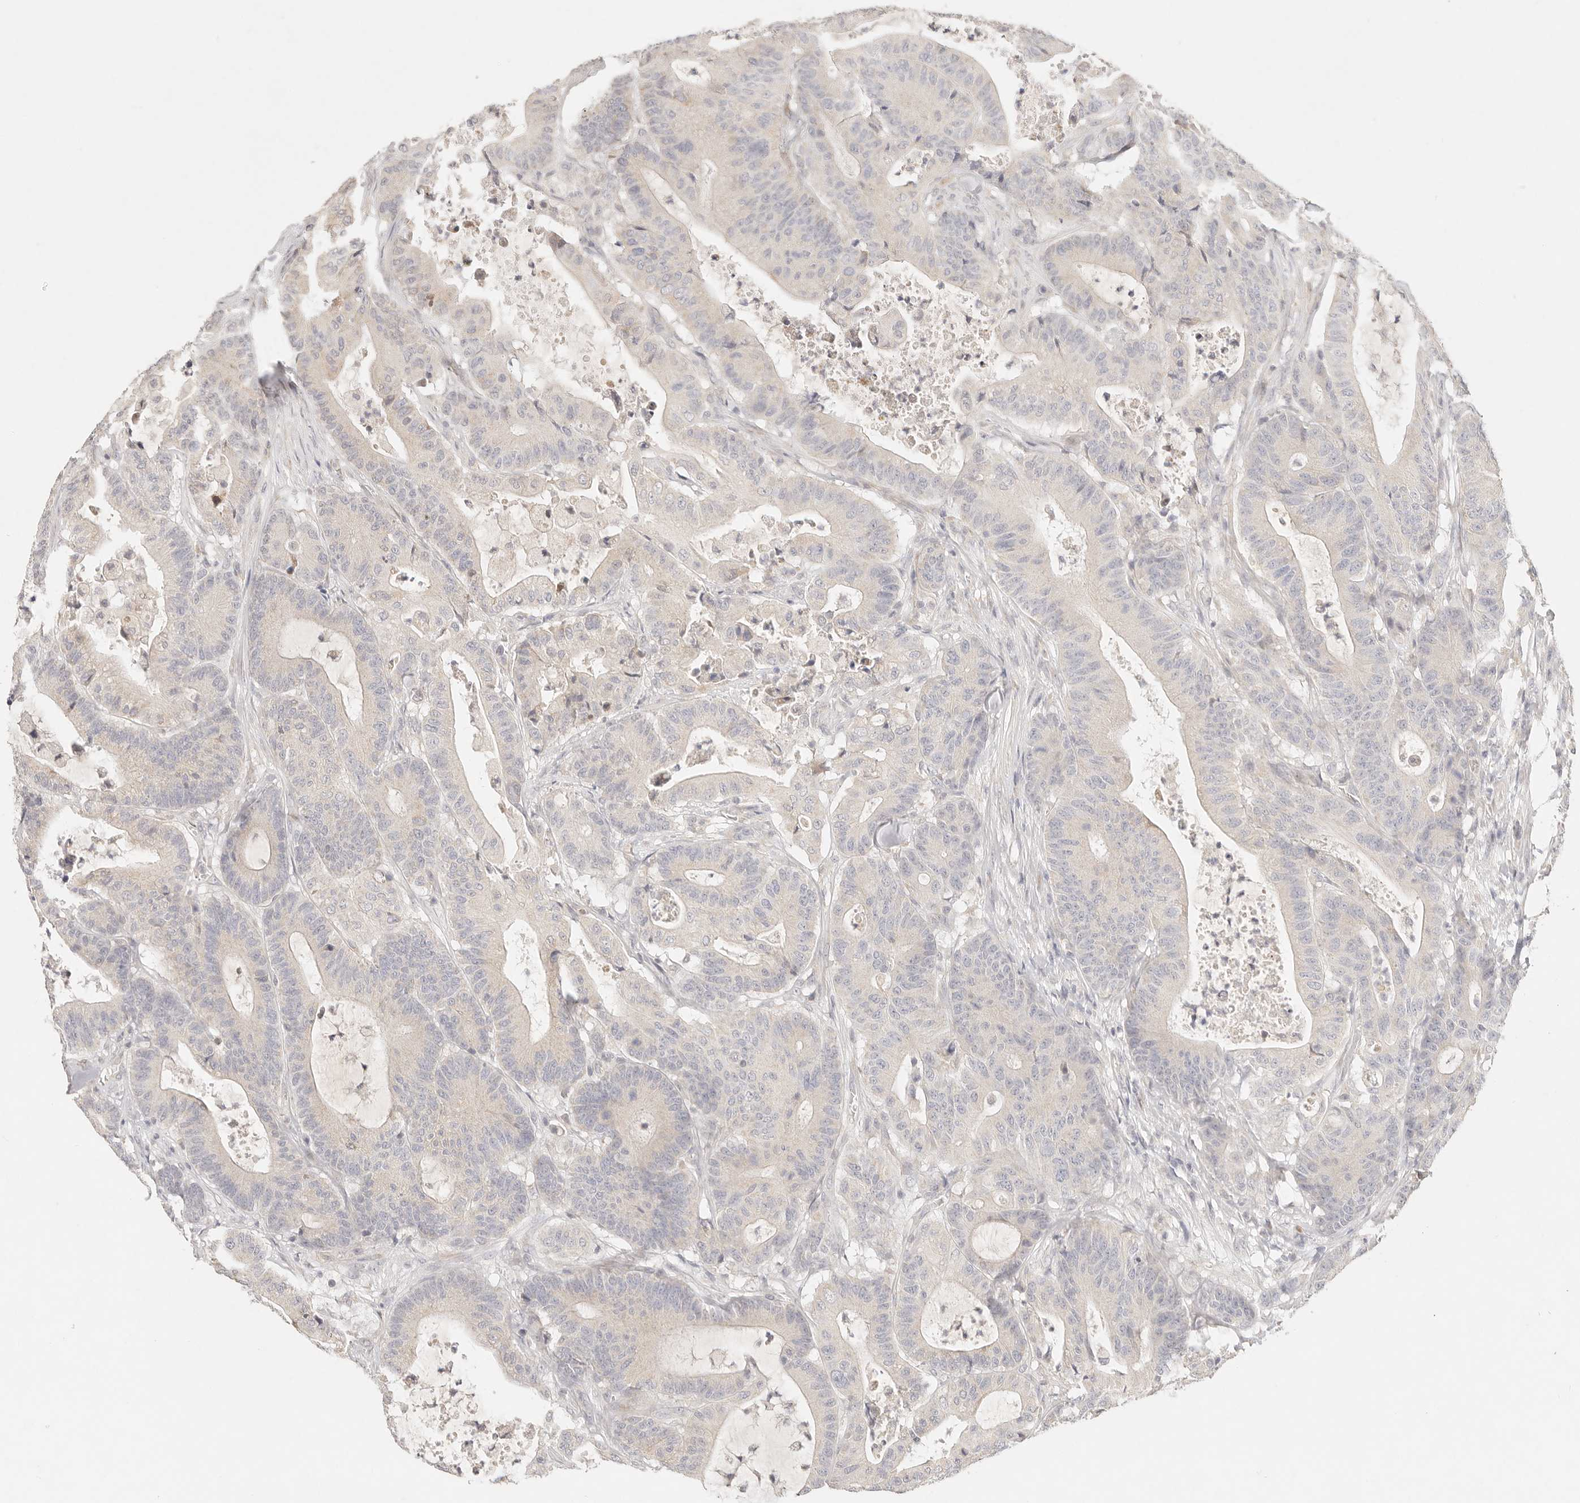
{"staining": {"intensity": "negative", "quantity": "none", "location": "none"}, "tissue": "colorectal cancer", "cell_type": "Tumor cells", "image_type": "cancer", "snomed": [{"axis": "morphology", "description": "Adenocarcinoma, NOS"}, {"axis": "topography", "description": "Colon"}], "caption": "A photomicrograph of human colorectal cancer (adenocarcinoma) is negative for staining in tumor cells.", "gene": "GPR156", "patient": {"sex": "female", "age": 84}}